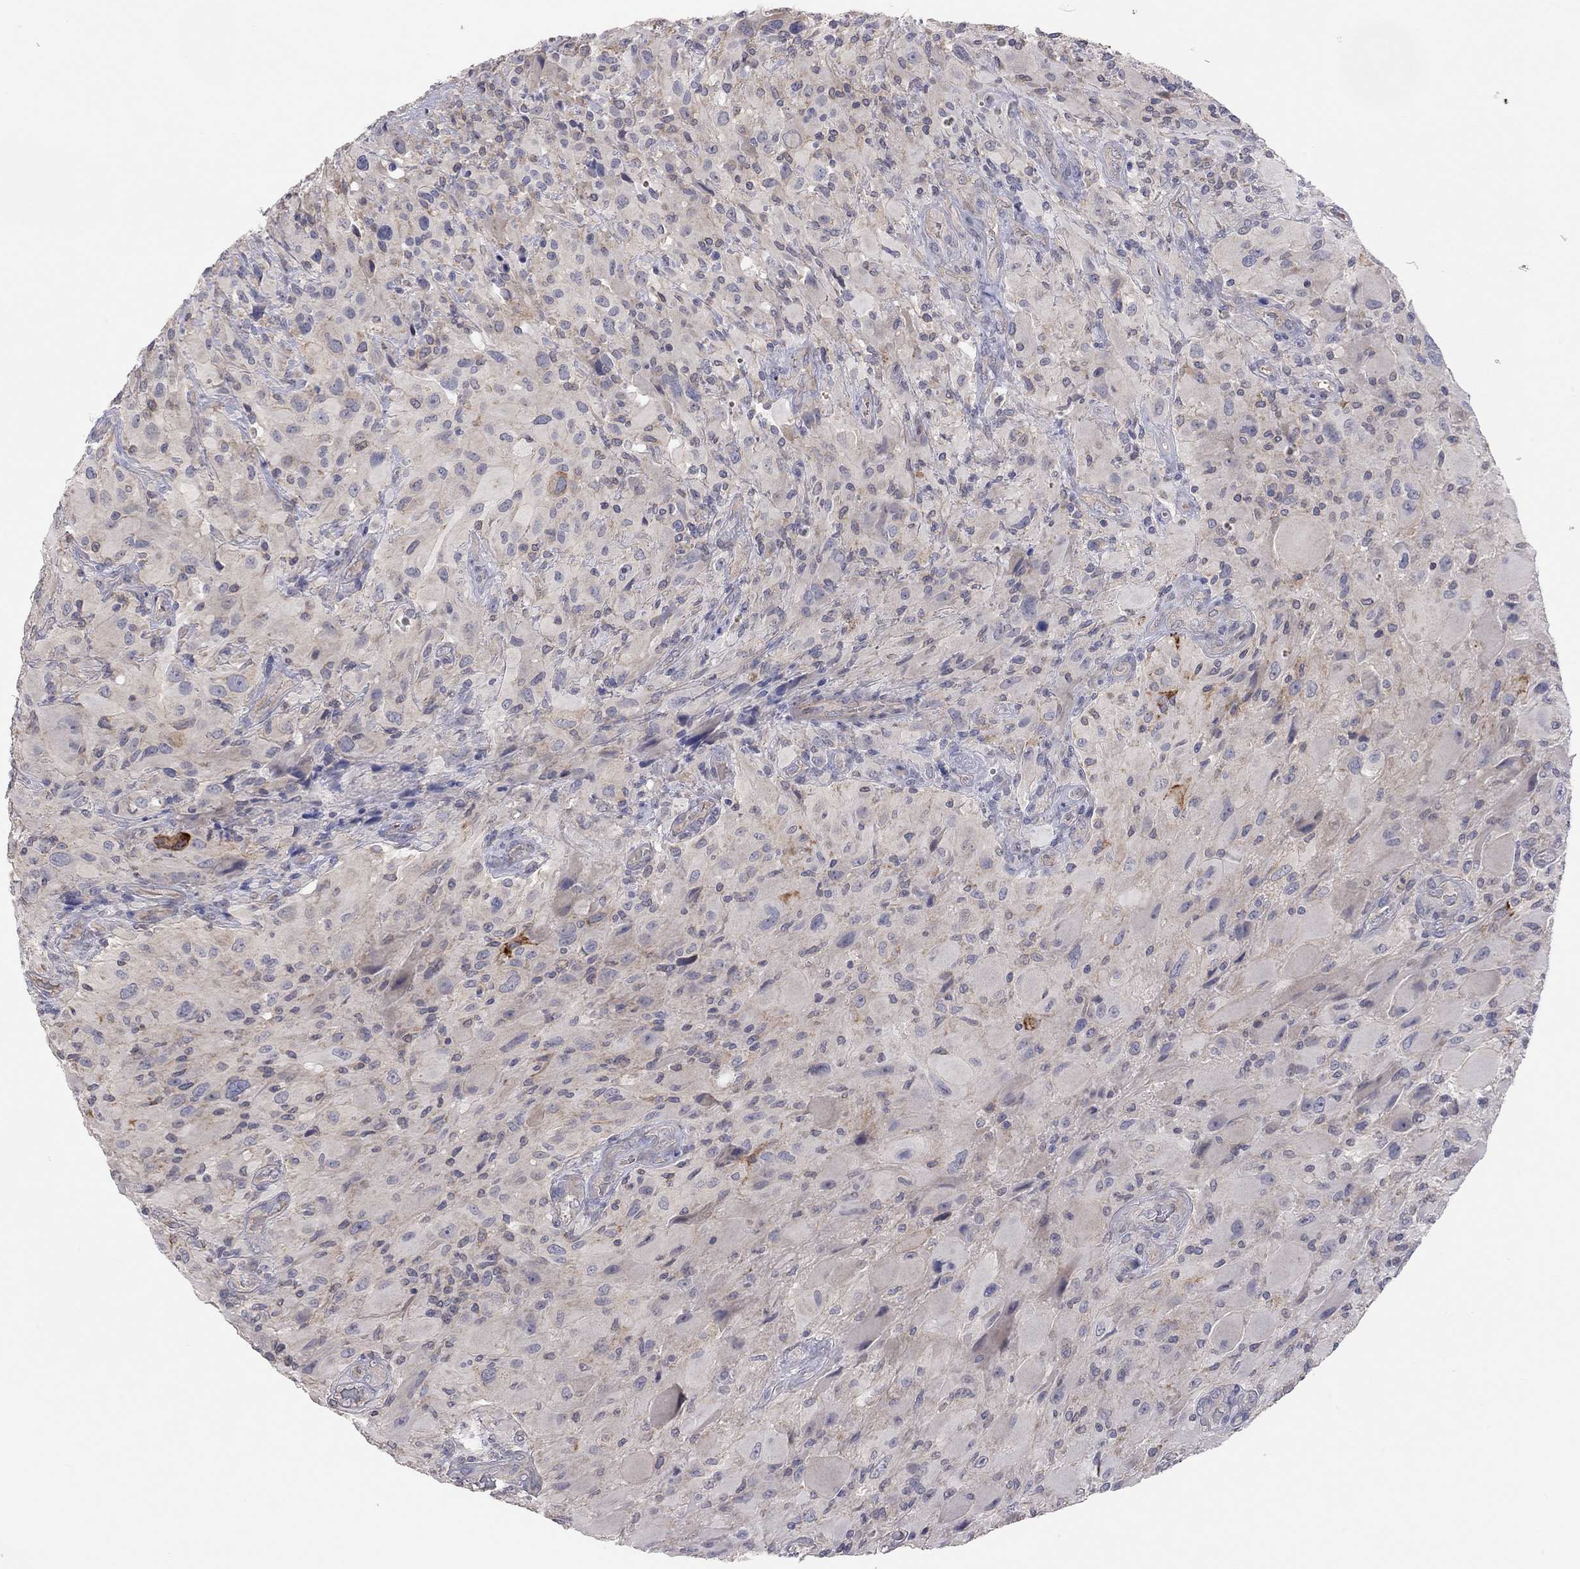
{"staining": {"intensity": "negative", "quantity": "none", "location": "none"}, "tissue": "glioma", "cell_type": "Tumor cells", "image_type": "cancer", "snomed": [{"axis": "morphology", "description": "Glioma, malignant, High grade"}, {"axis": "topography", "description": "Cerebral cortex"}], "caption": "Immunohistochemistry histopathology image of human glioma stained for a protein (brown), which shows no staining in tumor cells. The staining was performed using DAB to visualize the protein expression in brown, while the nuclei were stained in blue with hematoxylin (Magnification: 20x).", "gene": "KCNB1", "patient": {"sex": "male", "age": 35}}